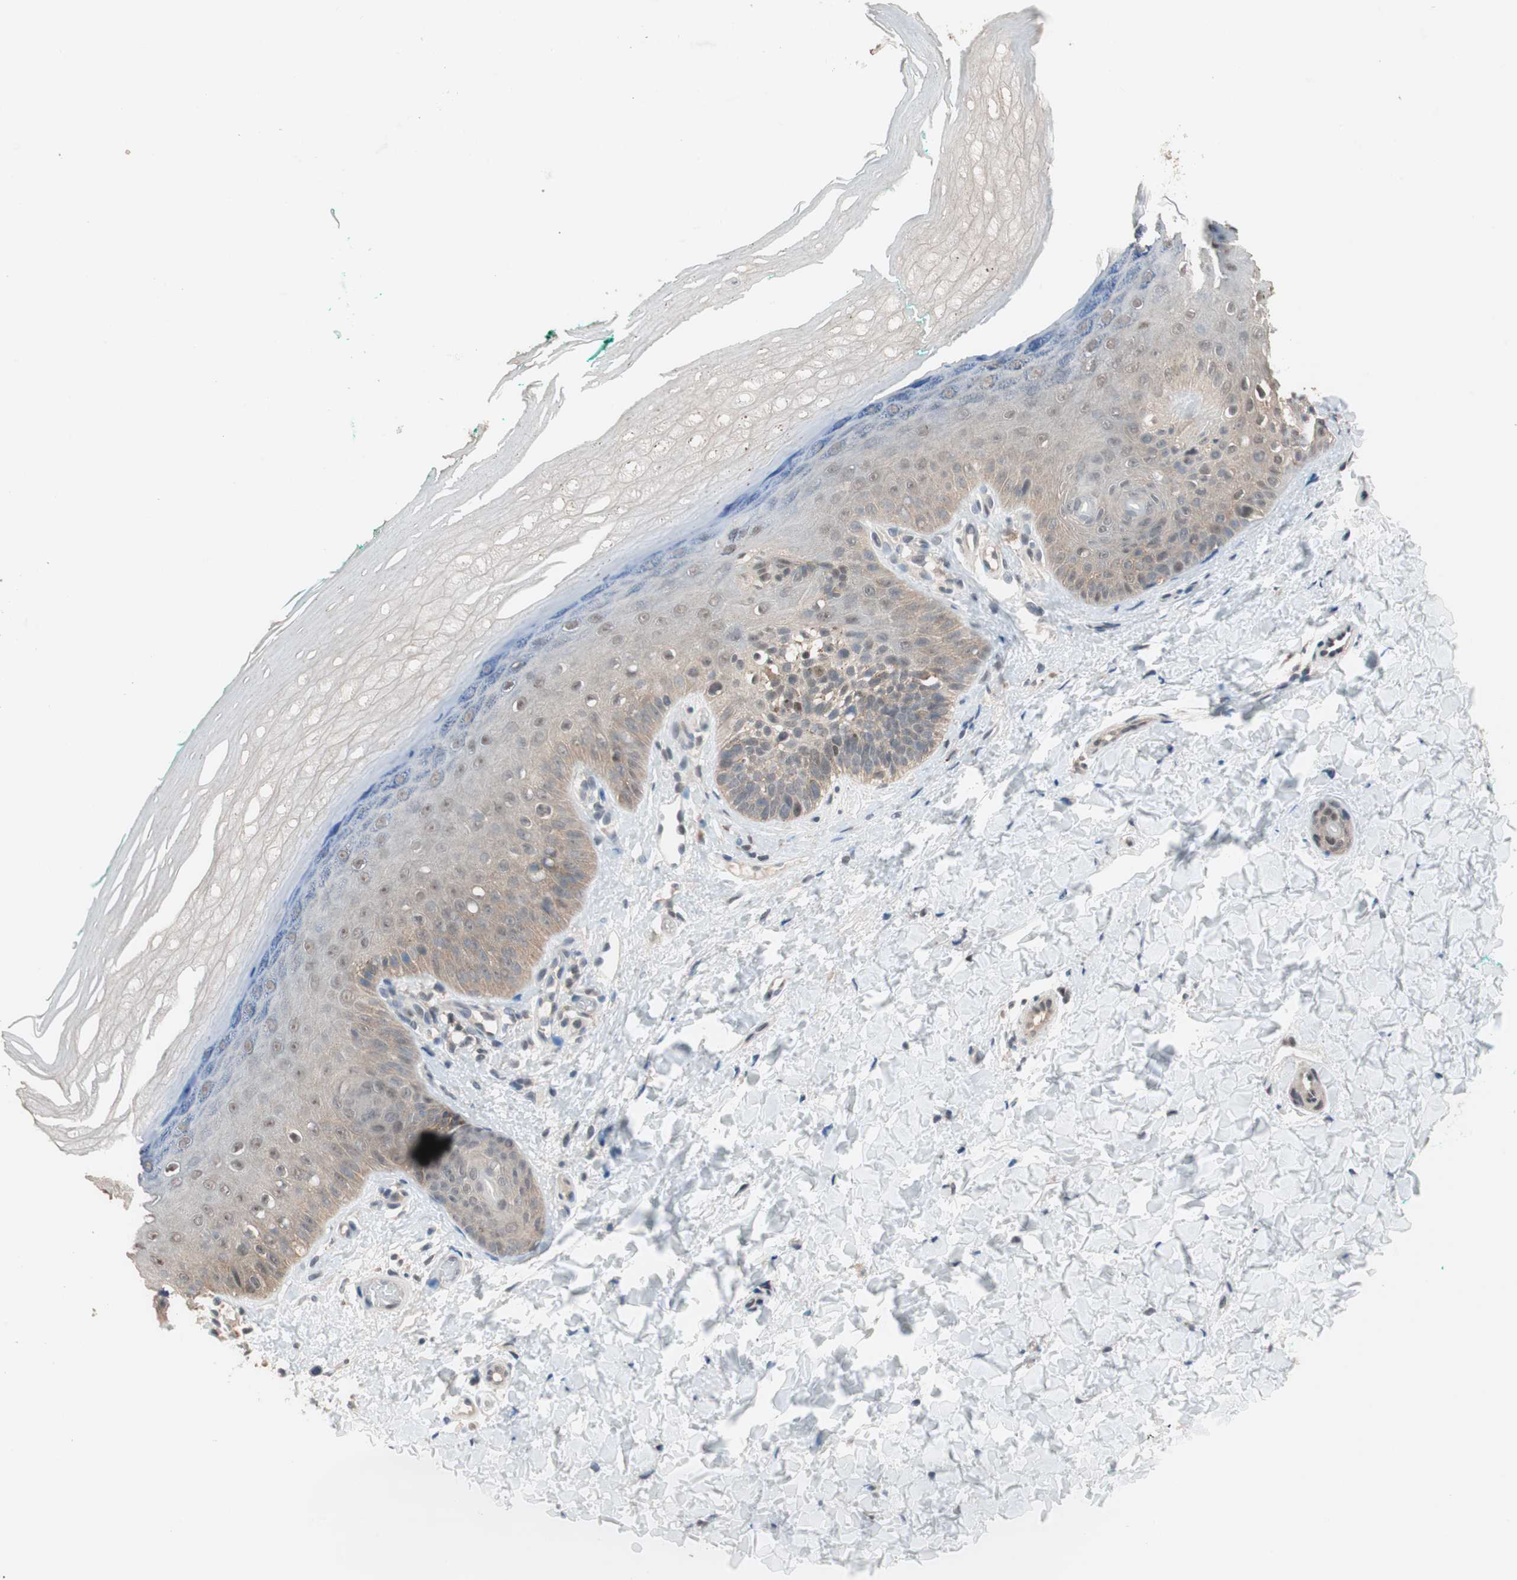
{"staining": {"intensity": "negative", "quantity": "none", "location": "none"}, "tissue": "skin", "cell_type": "Fibroblasts", "image_type": "normal", "snomed": [{"axis": "morphology", "description": "Normal tissue, NOS"}, {"axis": "topography", "description": "Skin"}], "caption": "IHC histopathology image of benign skin: human skin stained with DAB demonstrates no significant protein expression in fibroblasts.", "gene": "GART", "patient": {"sex": "male", "age": 26}}